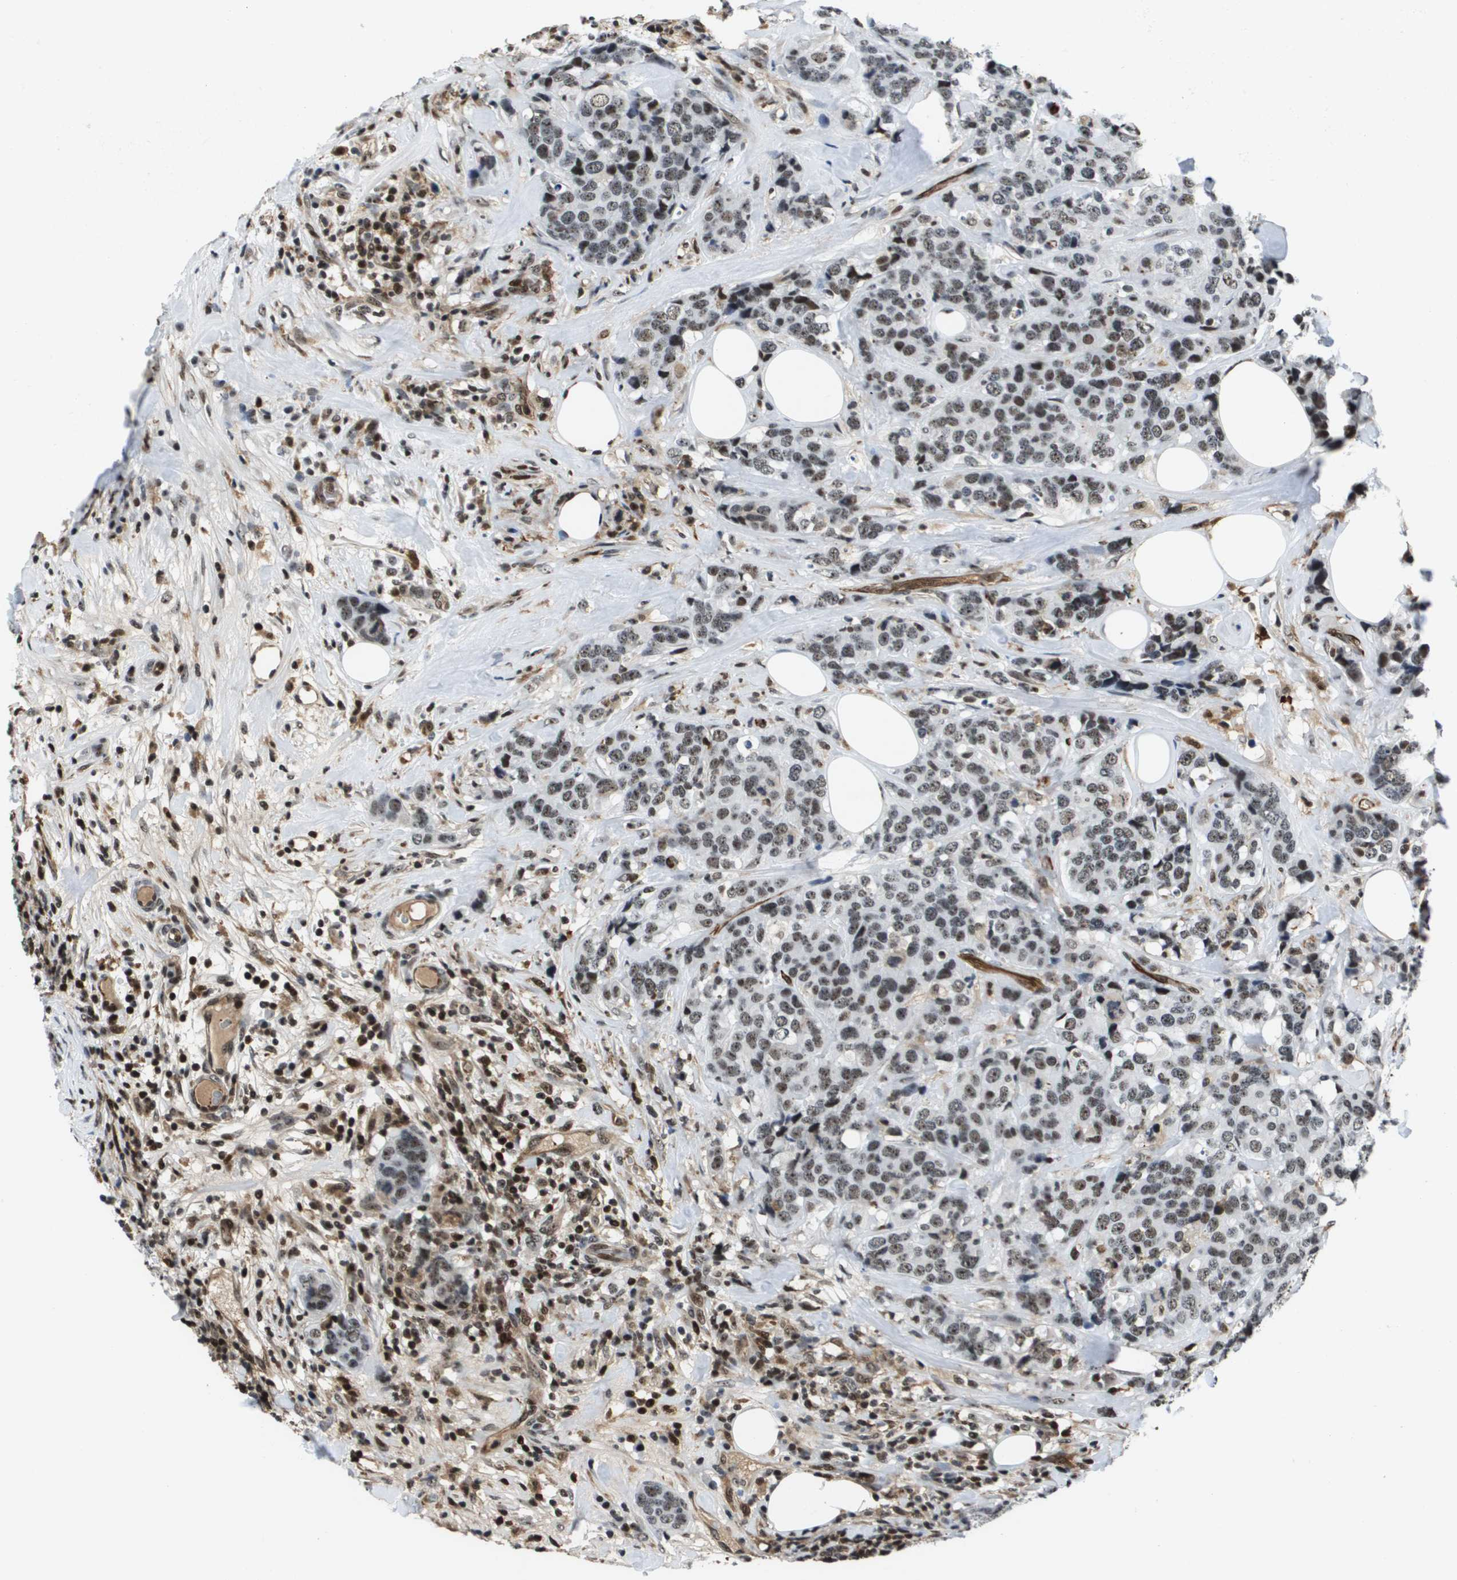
{"staining": {"intensity": "weak", "quantity": ">75%", "location": "nuclear"}, "tissue": "breast cancer", "cell_type": "Tumor cells", "image_type": "cancer", "snomed": [{"axis": "morphology", "description": "Lobular carcinoma"}, {"axis": "topography", "description": "Breast"}], "caption": "A low amount of weak nuclear staining is seen in approximately >75% of tumor cells in lobular carcinoma (breast) tissue.", "gene": "EP400", "patient": {"sex": "female", "age": 59}}